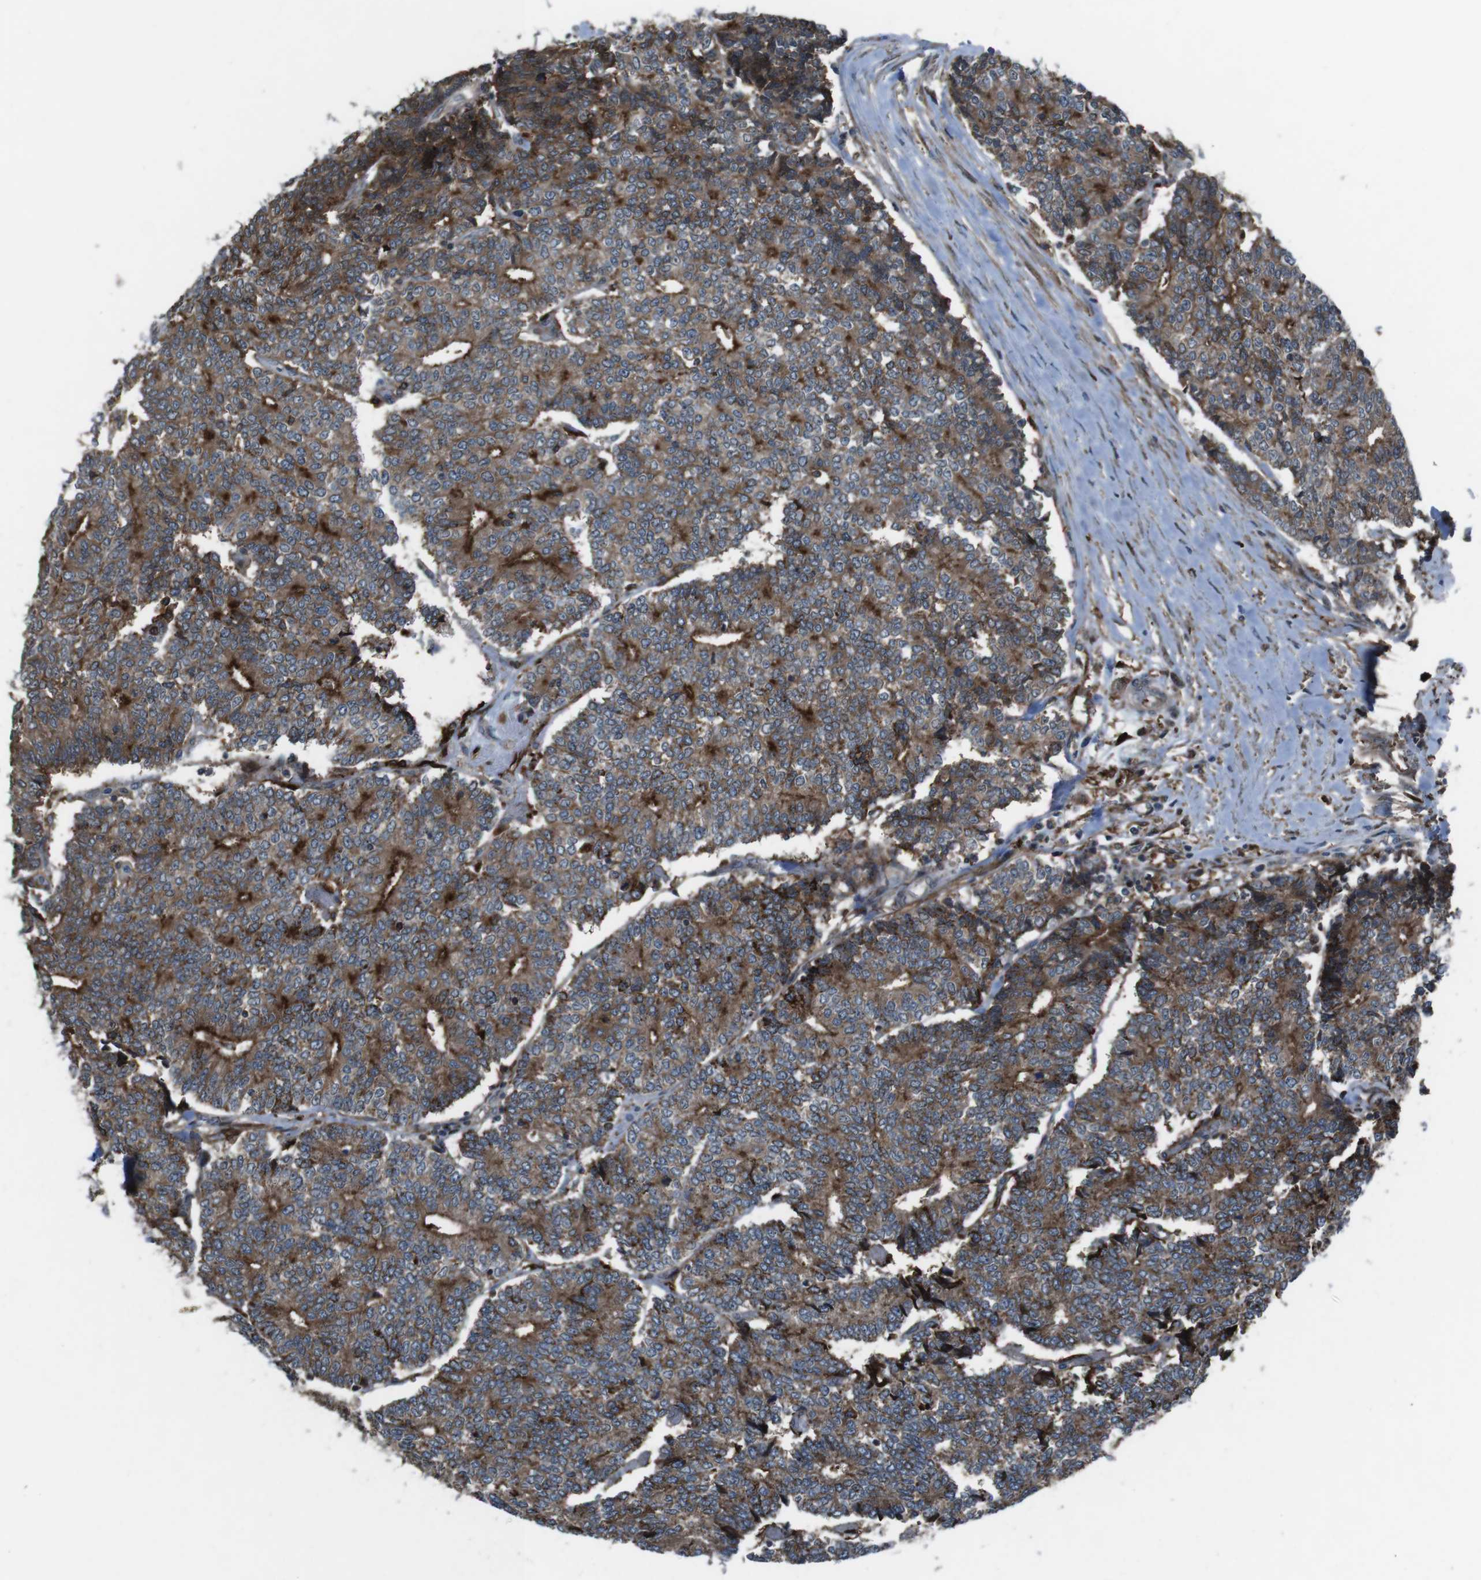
{"staining": {"intensity": "moderate", "quantity": ">75%", "location": "cytoplasmic/membranous"}, "tissue": "prostate cancer", "cell_type": "Tumor cells", "image_type": "cancer", "snomed": [{"axis": "morphology", "description": "Normal tissue, NOS"}, {"axis": "morphology", "description": "Adenocarcinoma, High grade"}, {"axis": "topography", "description": "Prostate"}, {"axis": "topography", "description": "Seminal veicle"}], "caption": "Tumor cells display medium levels of moderate cytoplasmic/membranous positivity in approximately >75% of cells in prostate cancer.", "gene": "GDF10", "patient": {"sex": "male", "age": 55}}